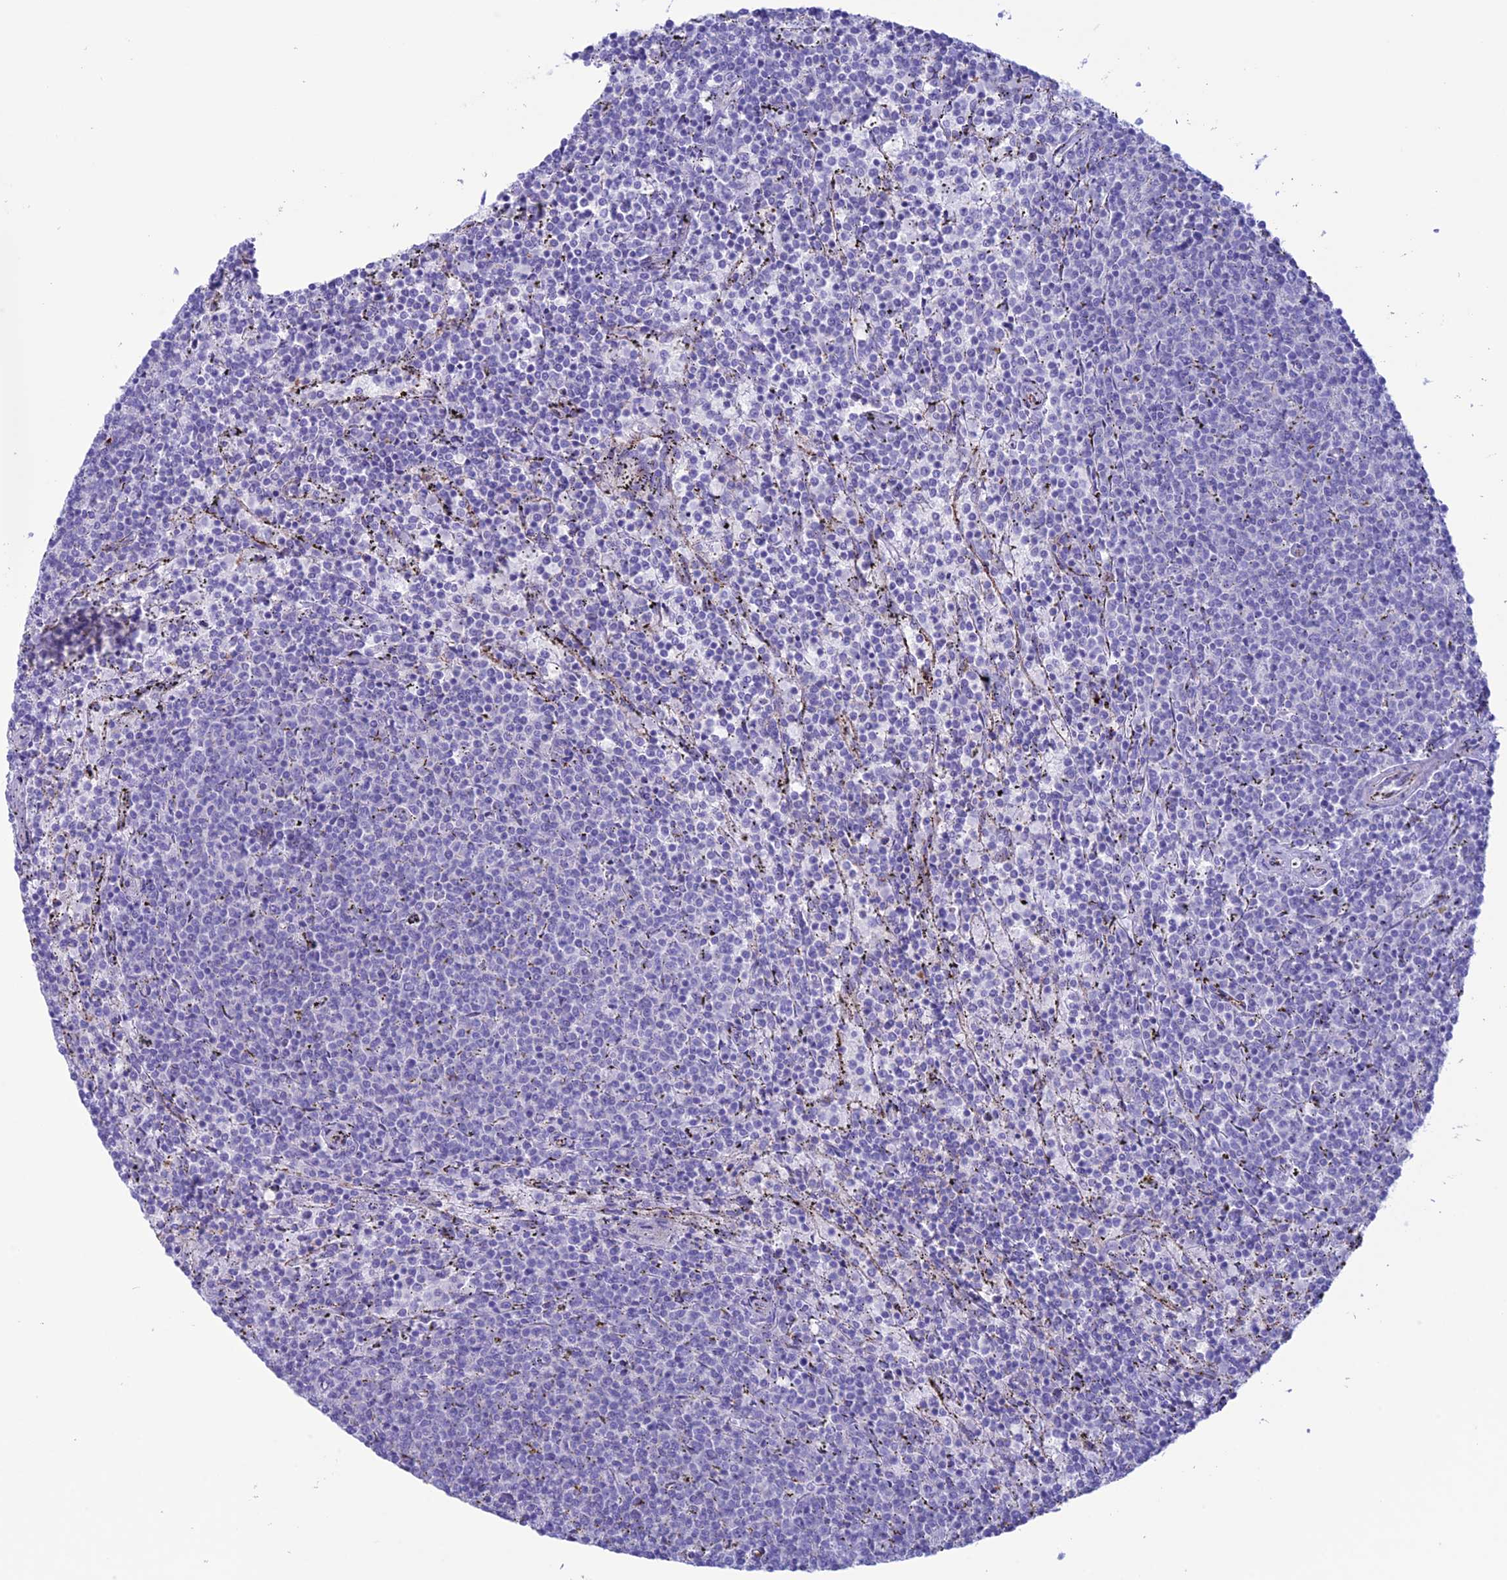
{"staining": {"intensity": "negative", "quantity": "none", "location": "none"}, "tissue": "lymphoma", "cell_type": "Tumor cells", "image_type": "cancer", "snomed": [{"axis": "morphology", "description": "Malignant lymphoma, non-Hodgkin's type, Low grade"}, {"axis": "topography", "description": "Spleen"}], "caption": "DAB (3,3'-diaminobenzidine) immunohistochemical staining of malignant lymphoma, non-Hodgkin's type (low-grade) demonstrates no significant expression in tumor cells. (Brightfield microscopy of DAB immunohistochemistry (IHC) at high magnification).", "gene": "CDC42EP5", "patient": {"sex": "female", "age": 50}}